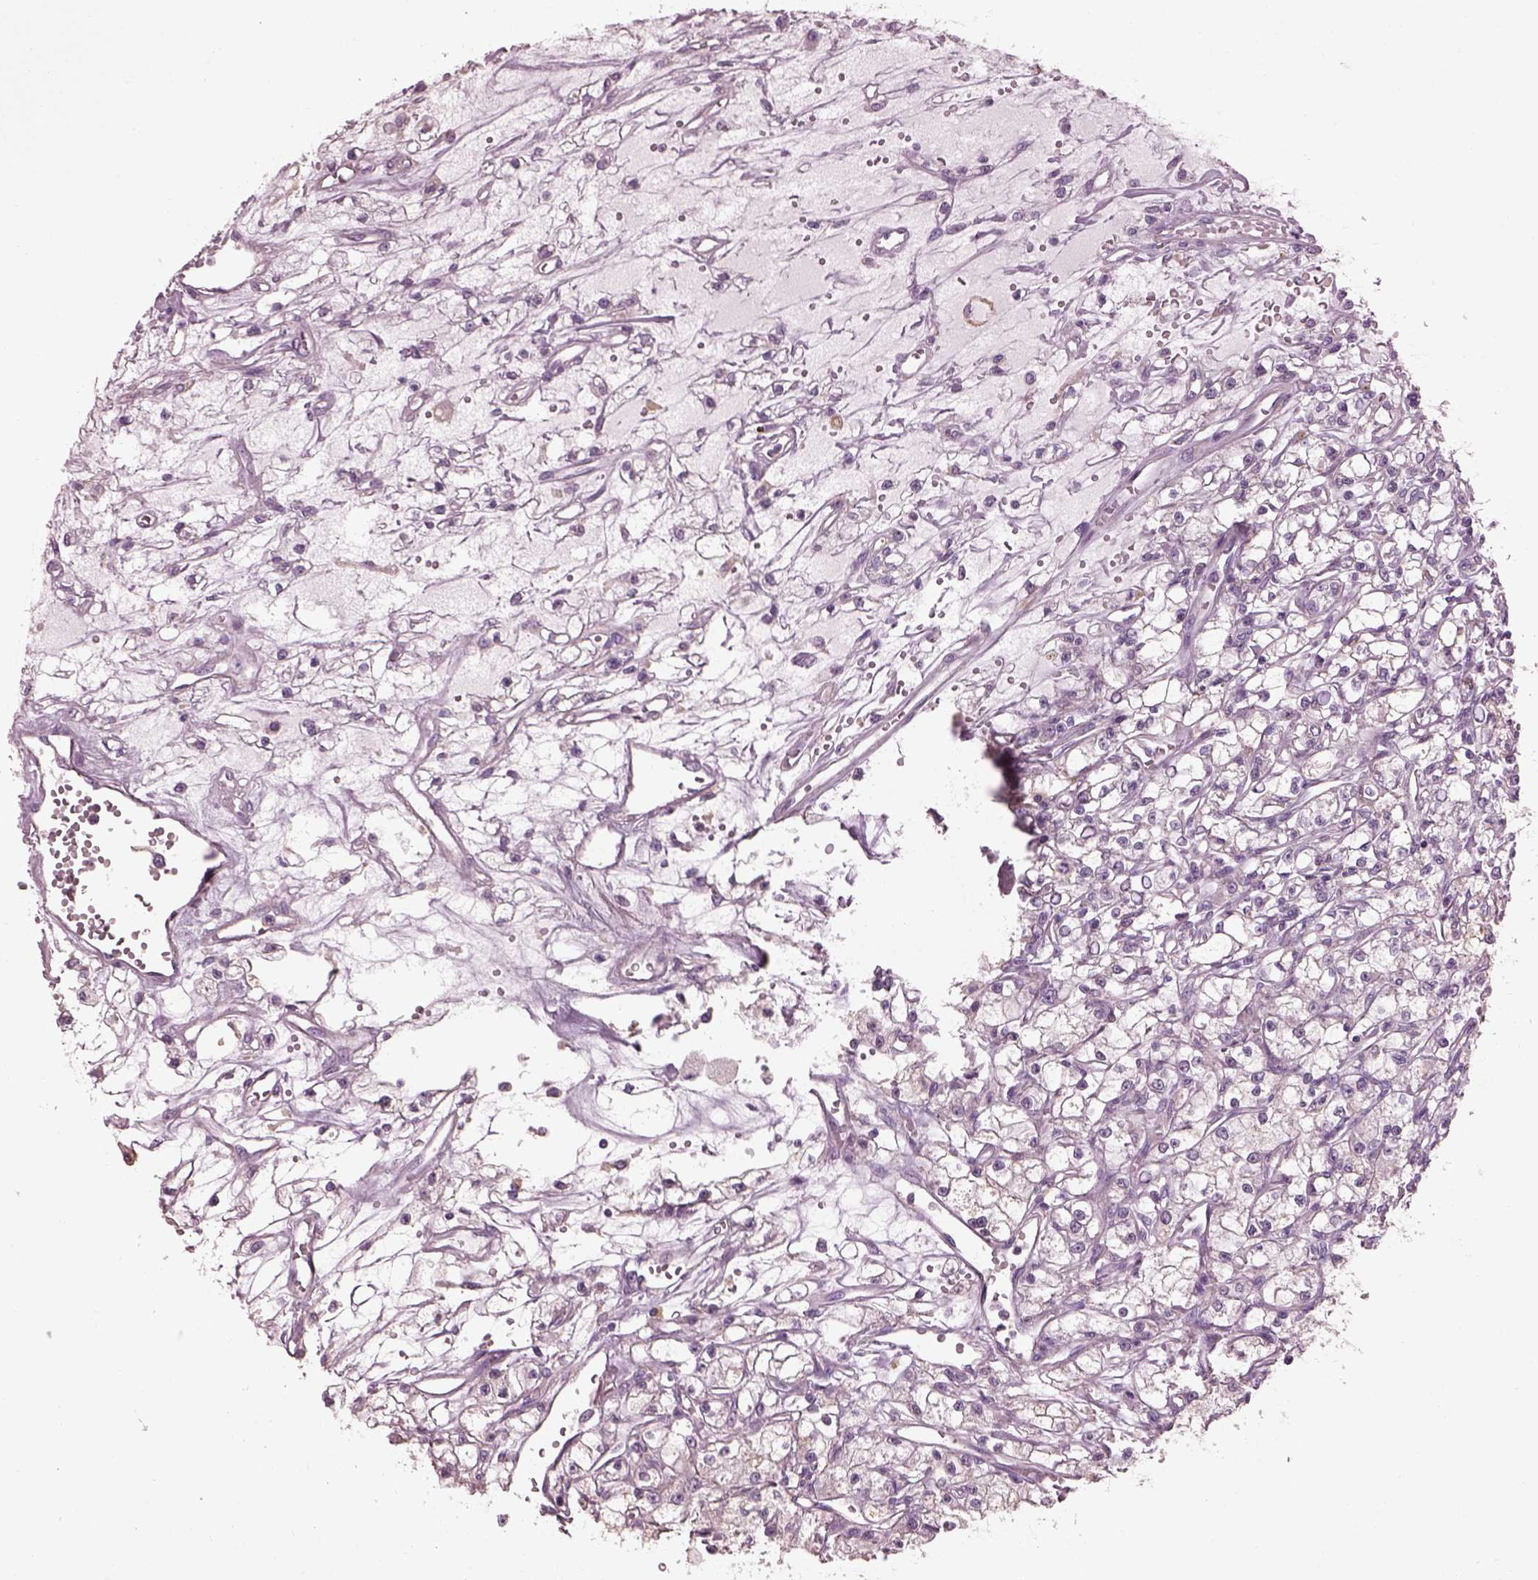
{"staining": {"intensity": "negative", "quantity": "none", "location": "none"}, "tissue": "renal cancer", "cell_type": "Tumor cells", "image_type": "cancer", "snomed": [{"axis": "morphology", "description": "Adenocarcinoma, NOS"}, {"axis": "topography", "description": "Kidney"}], "caption": "An IHC micrograph of adenocarcinoma (renal) is shown. There is no staining in tumor cells of adenocarcinoma (renal).", "gene": "SRI", "patient": {"sex": "female", "age": 59}}